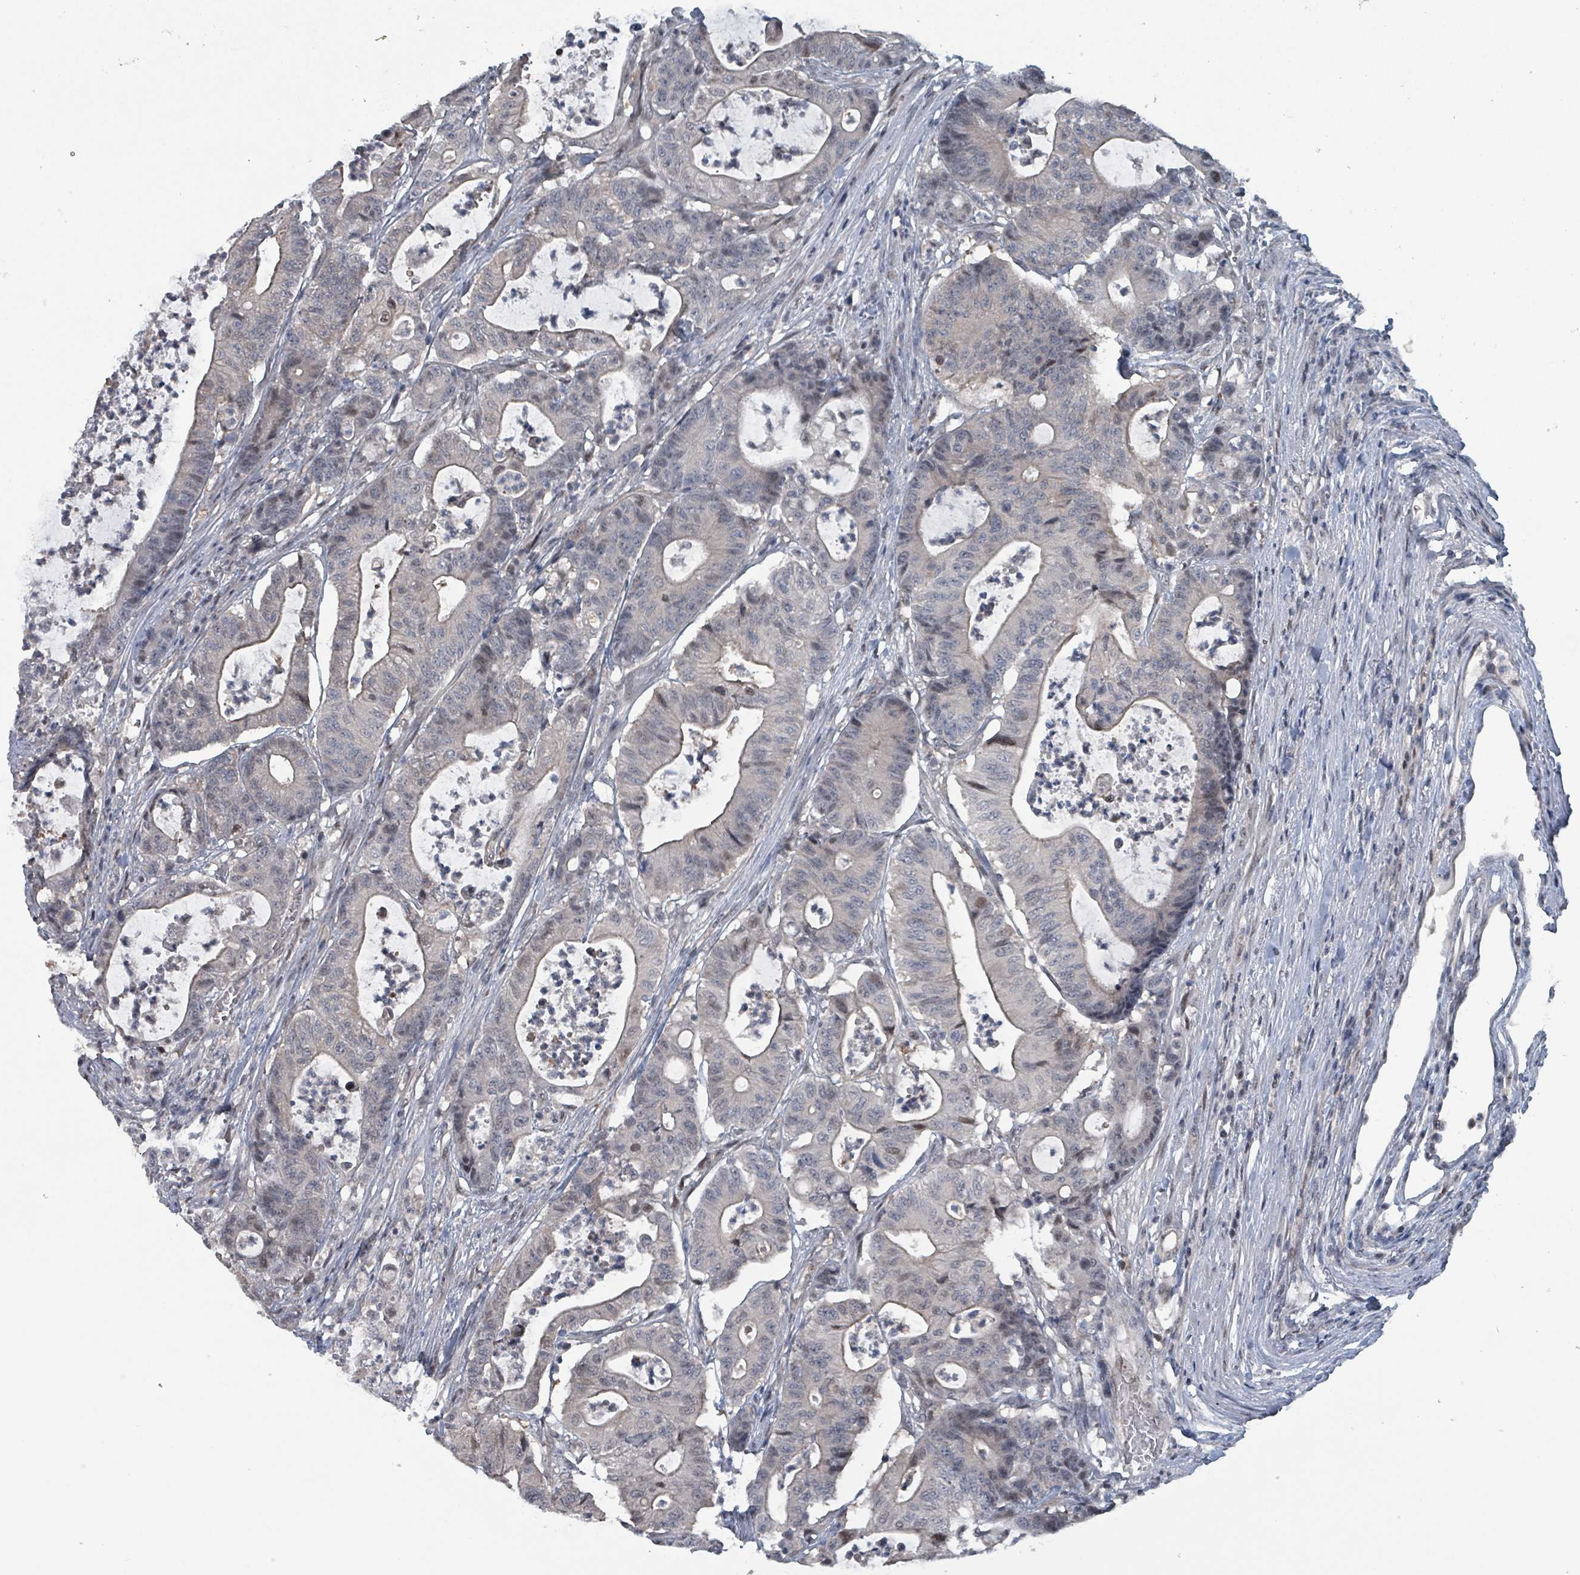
{"staining": {"intensity": "weak", "quantity": "<25%", "location": "cytoplasmic/membranous"}, "tissue": "colorectal cancer", "cell_type": "Tumor cells", "image_type": "cancer", "snomed": [{"axis": "morphology", "description": "Adenocarcinoma, NOS"}, {"axis": "topography", "description": "Colon"}], "caption": "DAB immunohistochemical staining of human adenocarcinoma (colorectal) shows no significant staining in tumor cells.", "gene": "BIVM", "patient": {"sex": "female", "age": 84}}